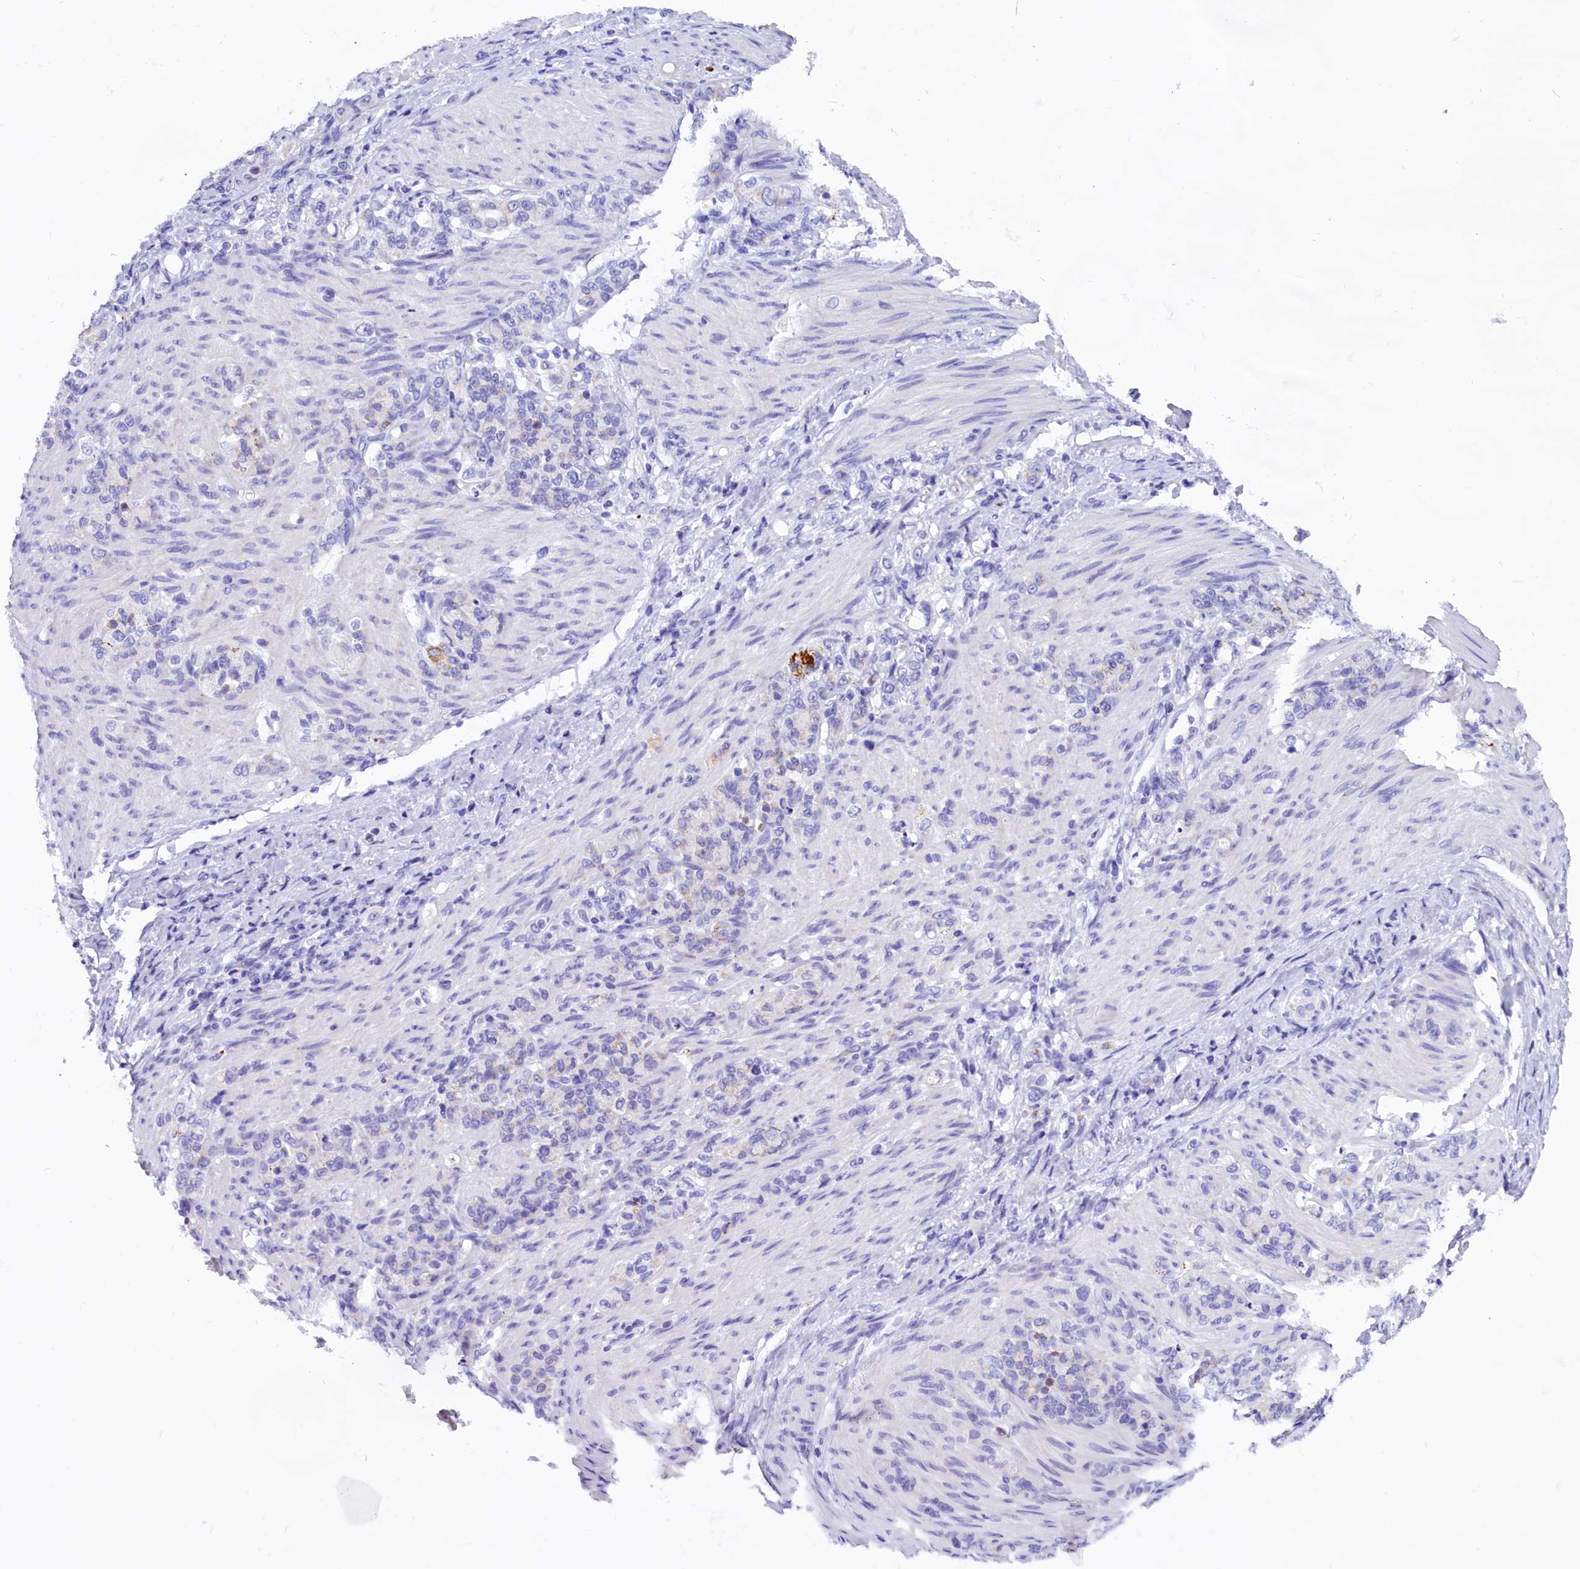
{"staining": {"intensity": "negative", "quantity": "none", "location": "none"}, "tissue": "stomach cancer", "cell_type": "Tumor cells", "image_type": "cancer", "snomed": [{"axis": "morphology", "description": "Adenocarcinoma, NOS"}, {"axis": "topography", "description": "Stomach"}], "caption": "The histopathology image demonstrates no staining of tumor cells in stomach adenocarcinoma.", "gene": "ABAT", "patient": {"sex": "female", "age": 79}}